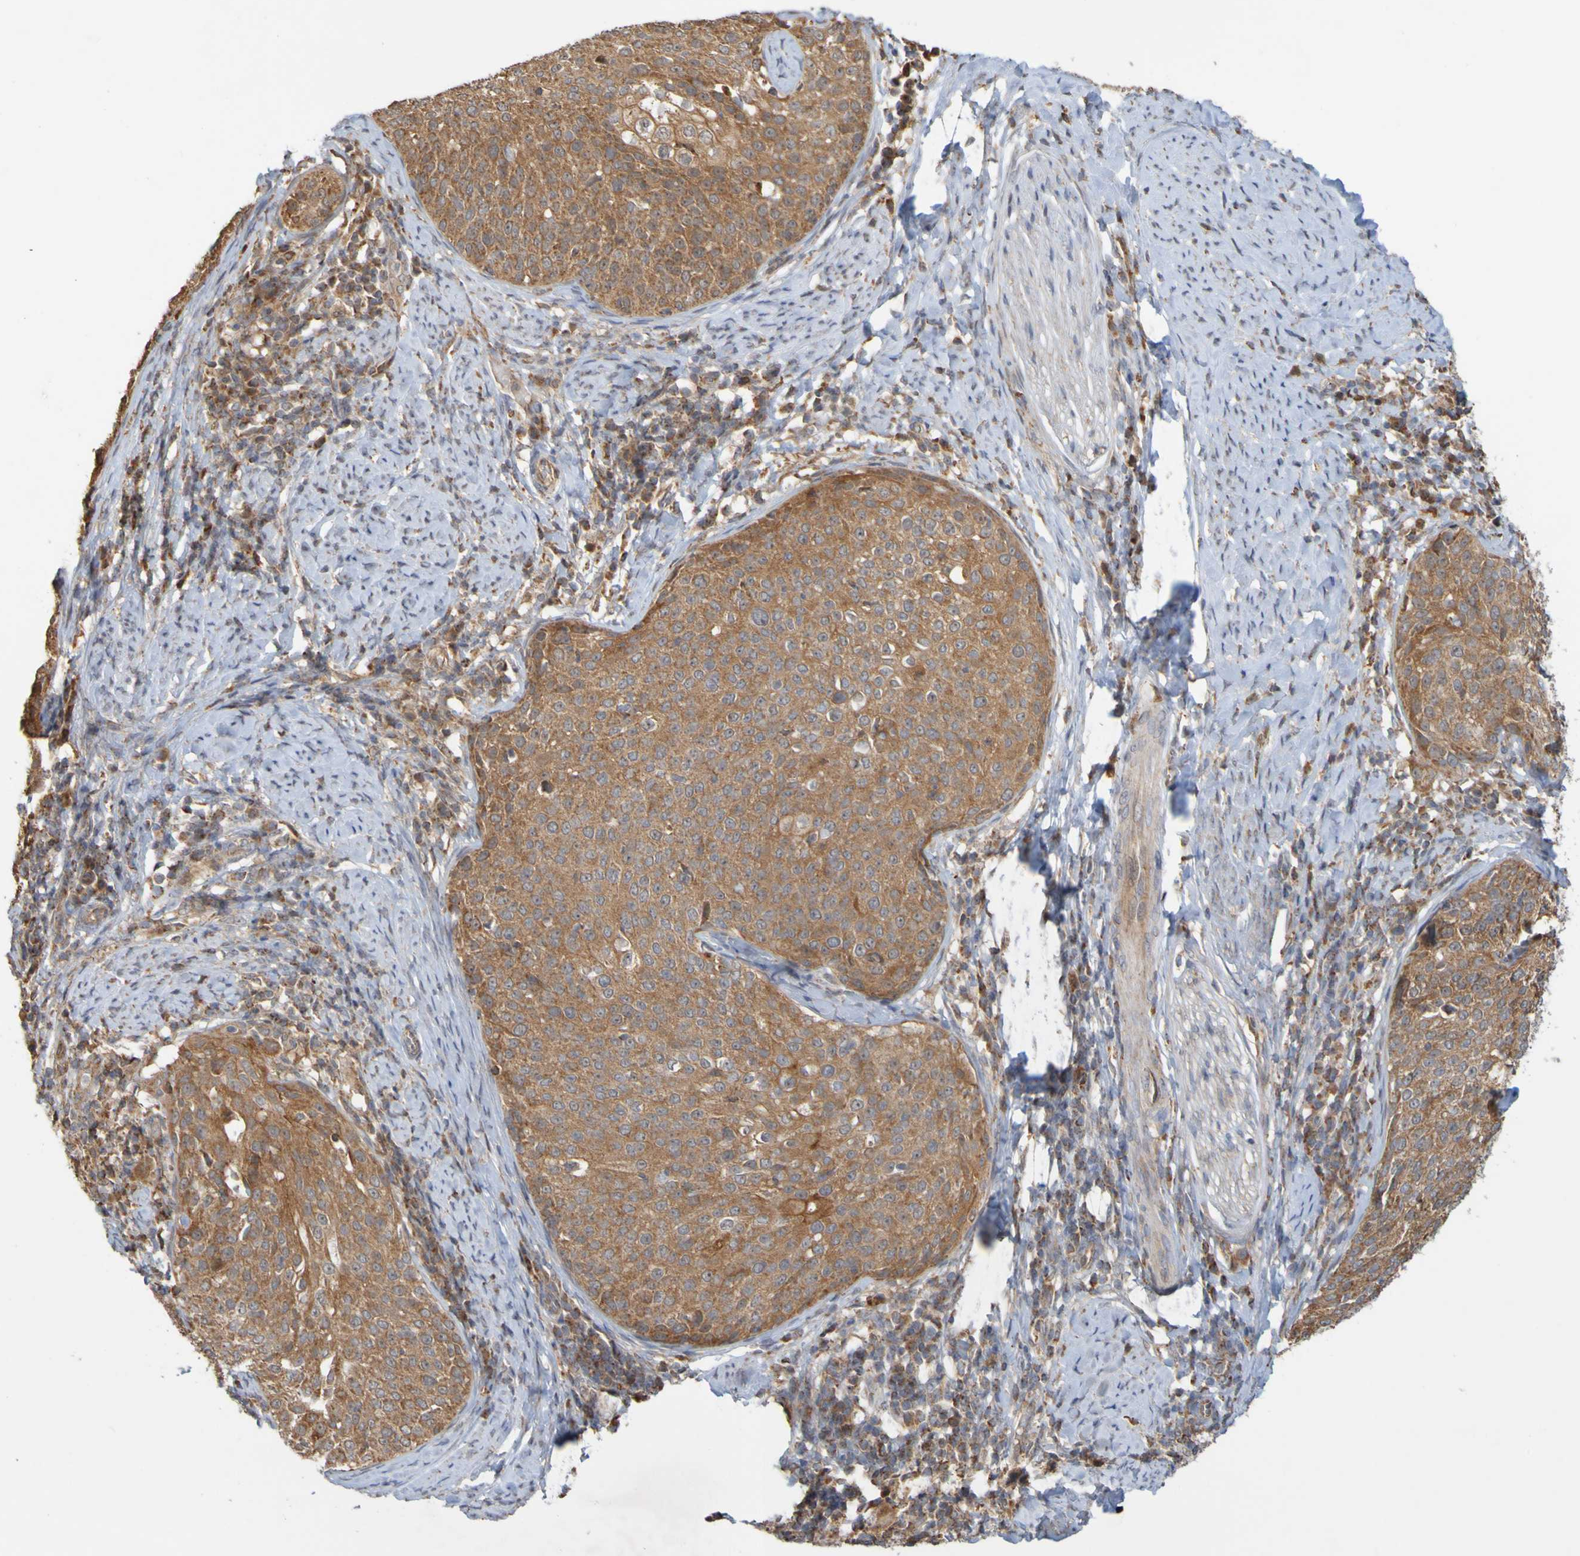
{"staining": {"intensity": "moderate", "quantity": ">75%", "location": "cytoplasmic/membranous"}, "tissue": "cervical cancer", "cell_type": "Tumor cells", "image_type": "cancer", "snomed": [{"axis": "morphology", "description": "Squamous cell carcinoma, NOS"}, {"axis": "topography", "description": "Cervix"}], "caption": "A photomicrograph showing moderate cytoplasmic/membranous expression in approximately >75% of tumor cells in cervical squamous cell carcinoma, as visualized by brown immunohistochemical staining.", "gene": "TMBIM1", "patient": {"sex": "female", "age": 51}}